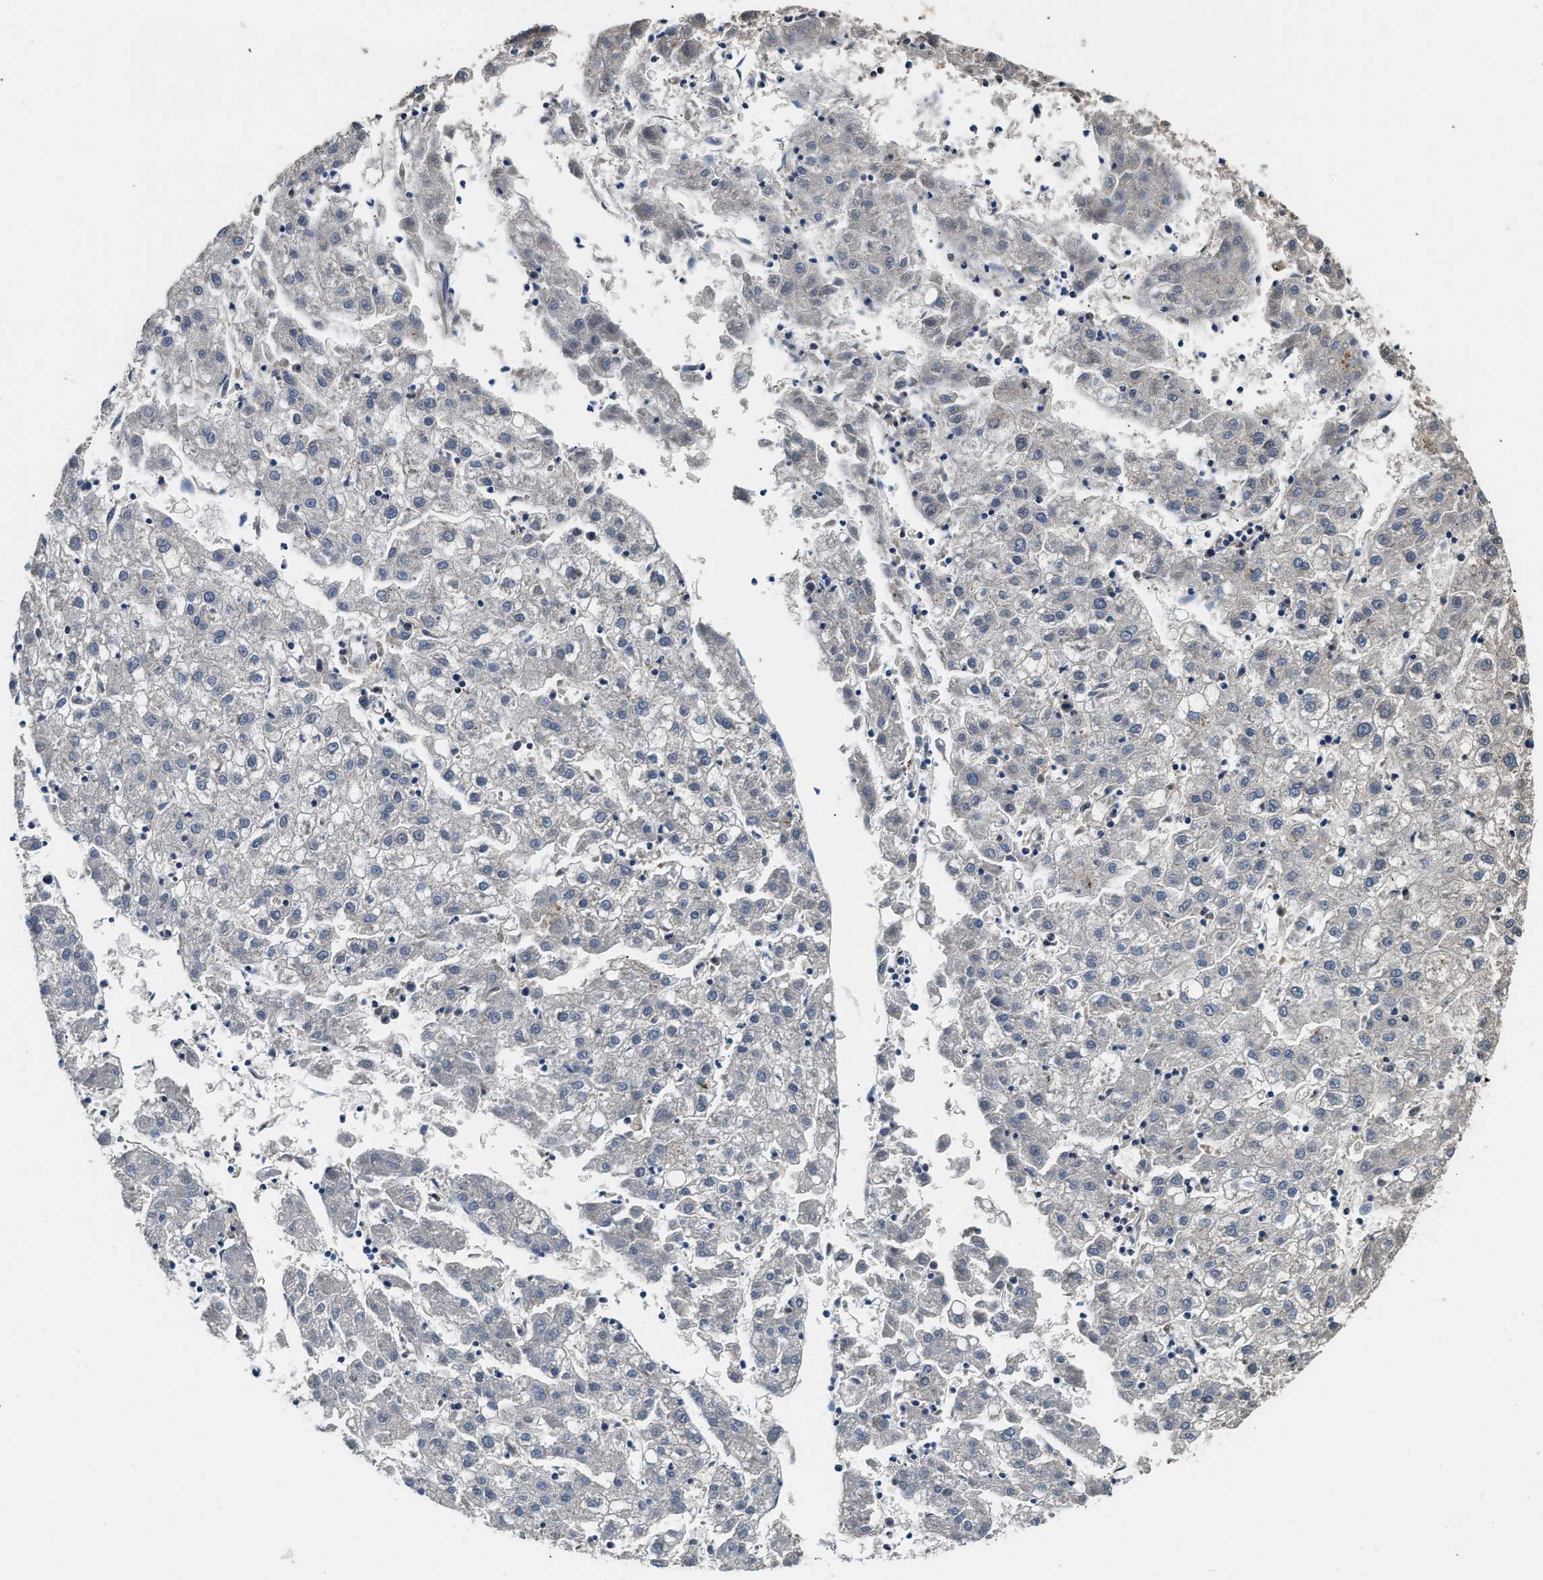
{"staining": {"intensity": "negative", "quantity": "none", "location": "none"}, "tissue": "liver cancer", "cell_type": "Tumor cells", "image_type": "cancer", "snomed": [{"axis": "morphology", "description": "Carcinoma, Hepatocellular, NOS"}, {"axis": "topography", "description": "Liver"}], "caption": "DAB (3,3'-diaminobenzidine) immunohistochemical staining of liver cancer (hepatocellular carcinoma) reveals no significant expression in tumor cells.", "gene": "OSTF1", "patient": {"sex": "male", "age": 72}}